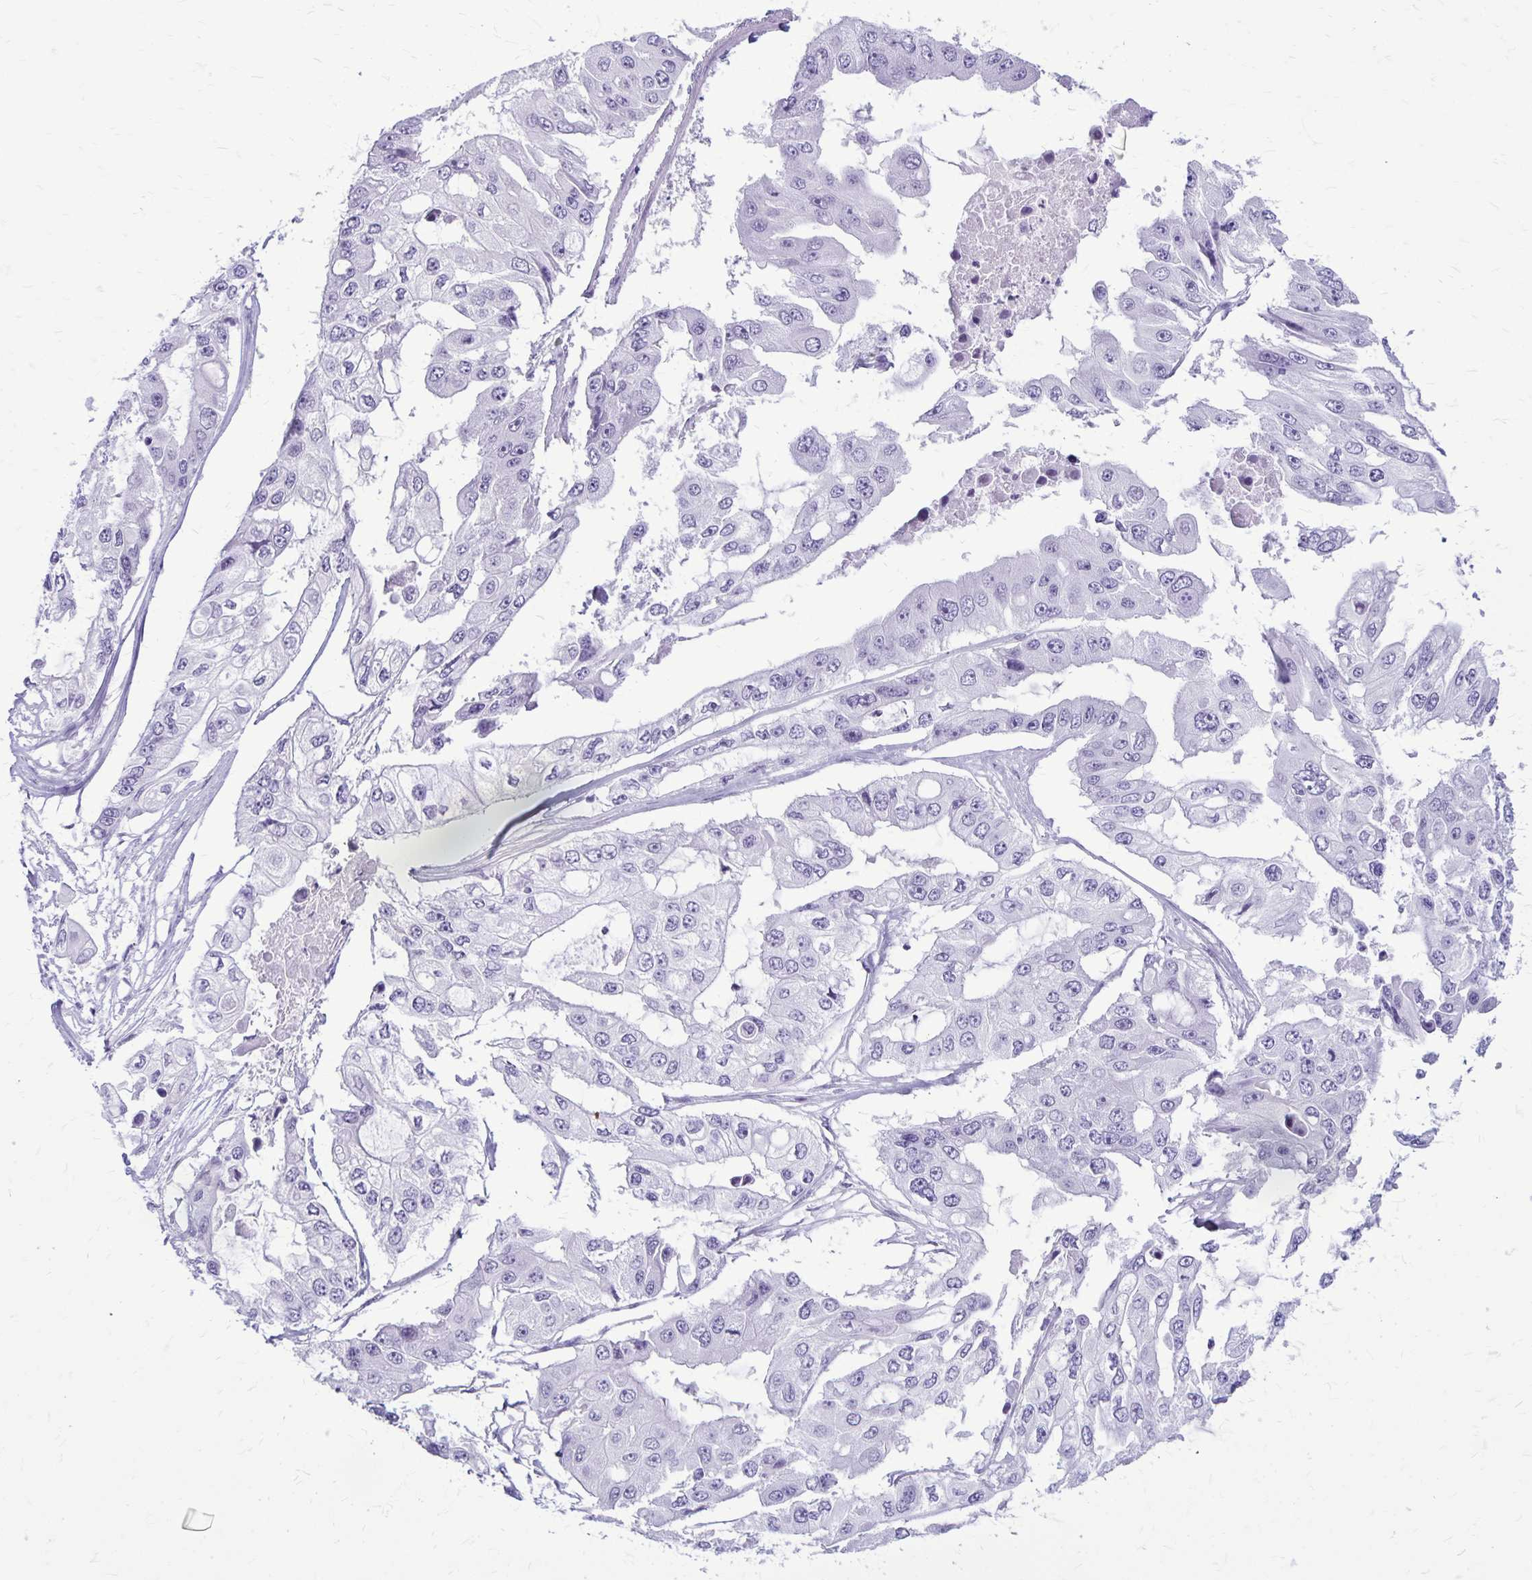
{"staining": {"intensity": "negative", "quantity": "none", "location": "none"}, "tissue": "ovarian cancer", "cell_type": "Tumor cells", "image_type": "cancer", "snomed": [{"axis": "morphology", "description": "Cystadenocarcinoma, serous, NOS"}, {"axis": "topography", "description": "Ovary"}], "caption": "IHC histopathology image of neoplastic tissue: ovarian cancer stained with DAB exhibits no significant protein positivity in tumor cells.", "gene": "RTN1", "patient": {"sex": "female", "age": 56}}